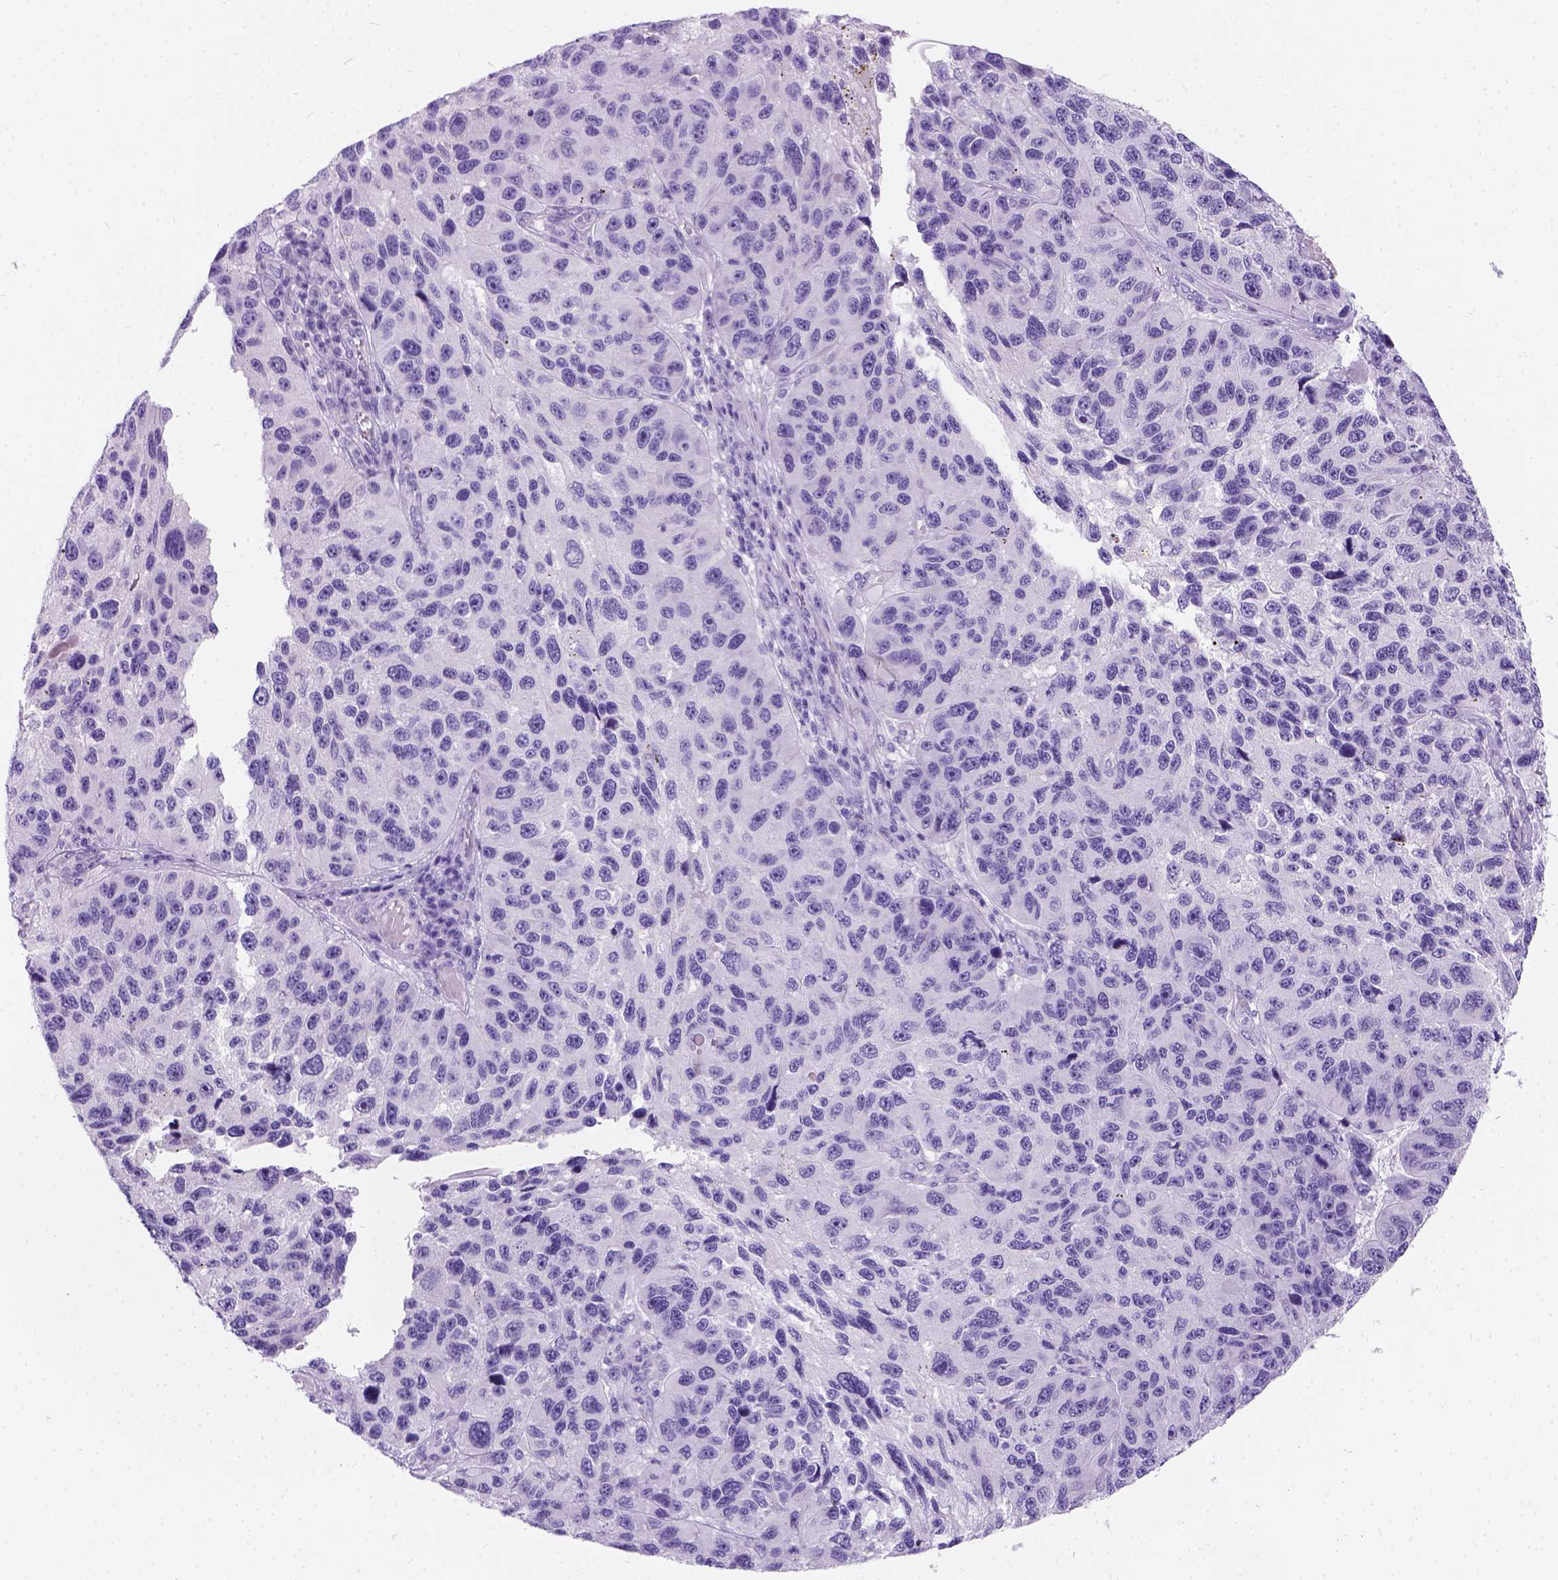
{"staining": {"intensity": "negative", "quantity": "none", "location": "none"}, "tissue": "melanoma", "cell_type": "Tumor cells", "image_type": "cancer", "snomed": [{"axis": "morphology", "description": "Malignant melanoma, NOS"}, {"axis": "topography", "description": "Skin"}], "caption": "High power microscopy micrograph of an immunohistochemistry photomicrograph of malignant melanoma, revealing no significant expression in tumor cells. (Stains: DAB (3,3'-diaminobenzidine) immunohistochemistry (IHC) with hematoxylin counter stain, Microscopy: brightfield microscopy at high magnification).", "gene": "C7orf57", "patient": {"sex": "male", "age": 53}}